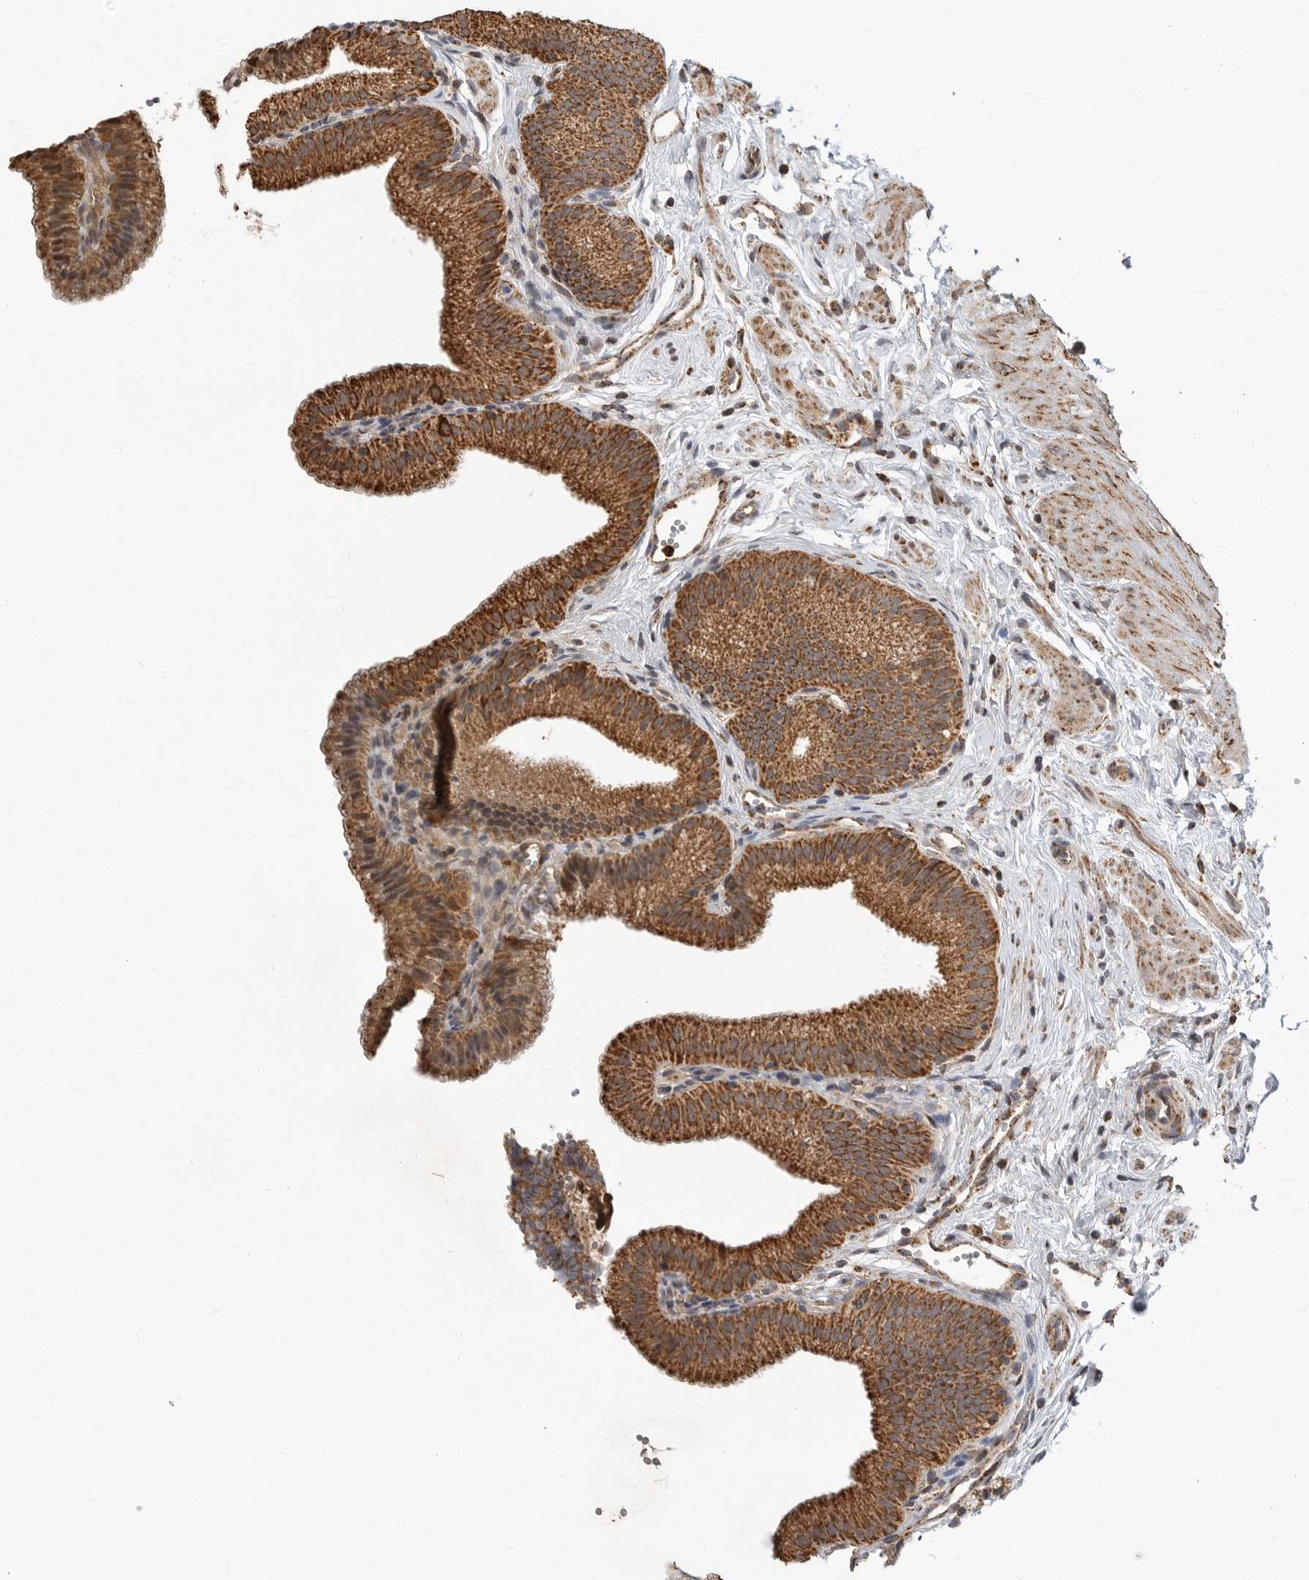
{"staining": {"intensity": "strong", "quantity": ">75%", "location": "cytoplasmic/membranous"}, "tissue": "gallbladder", "cell_type": "Glandular cells", "image_type": "normal", "snomed": [{"axis": "morphology", "description": "Normal tissue, NOS"}, {"axis": "topography", "description": "Gallbladder"}, {"axis": "topography", "description": "Peripheral nerve tissue"}], "caption": "The immunohistochemical stain labels strong cytoplasmic/membranous positivity in glandular cells of unremarkable gallbladder. (Brightfield microscopy of DAB IHC at high magnification).", "gene": "GCNT2", "patient": {"sex": "male", "age": 38}}